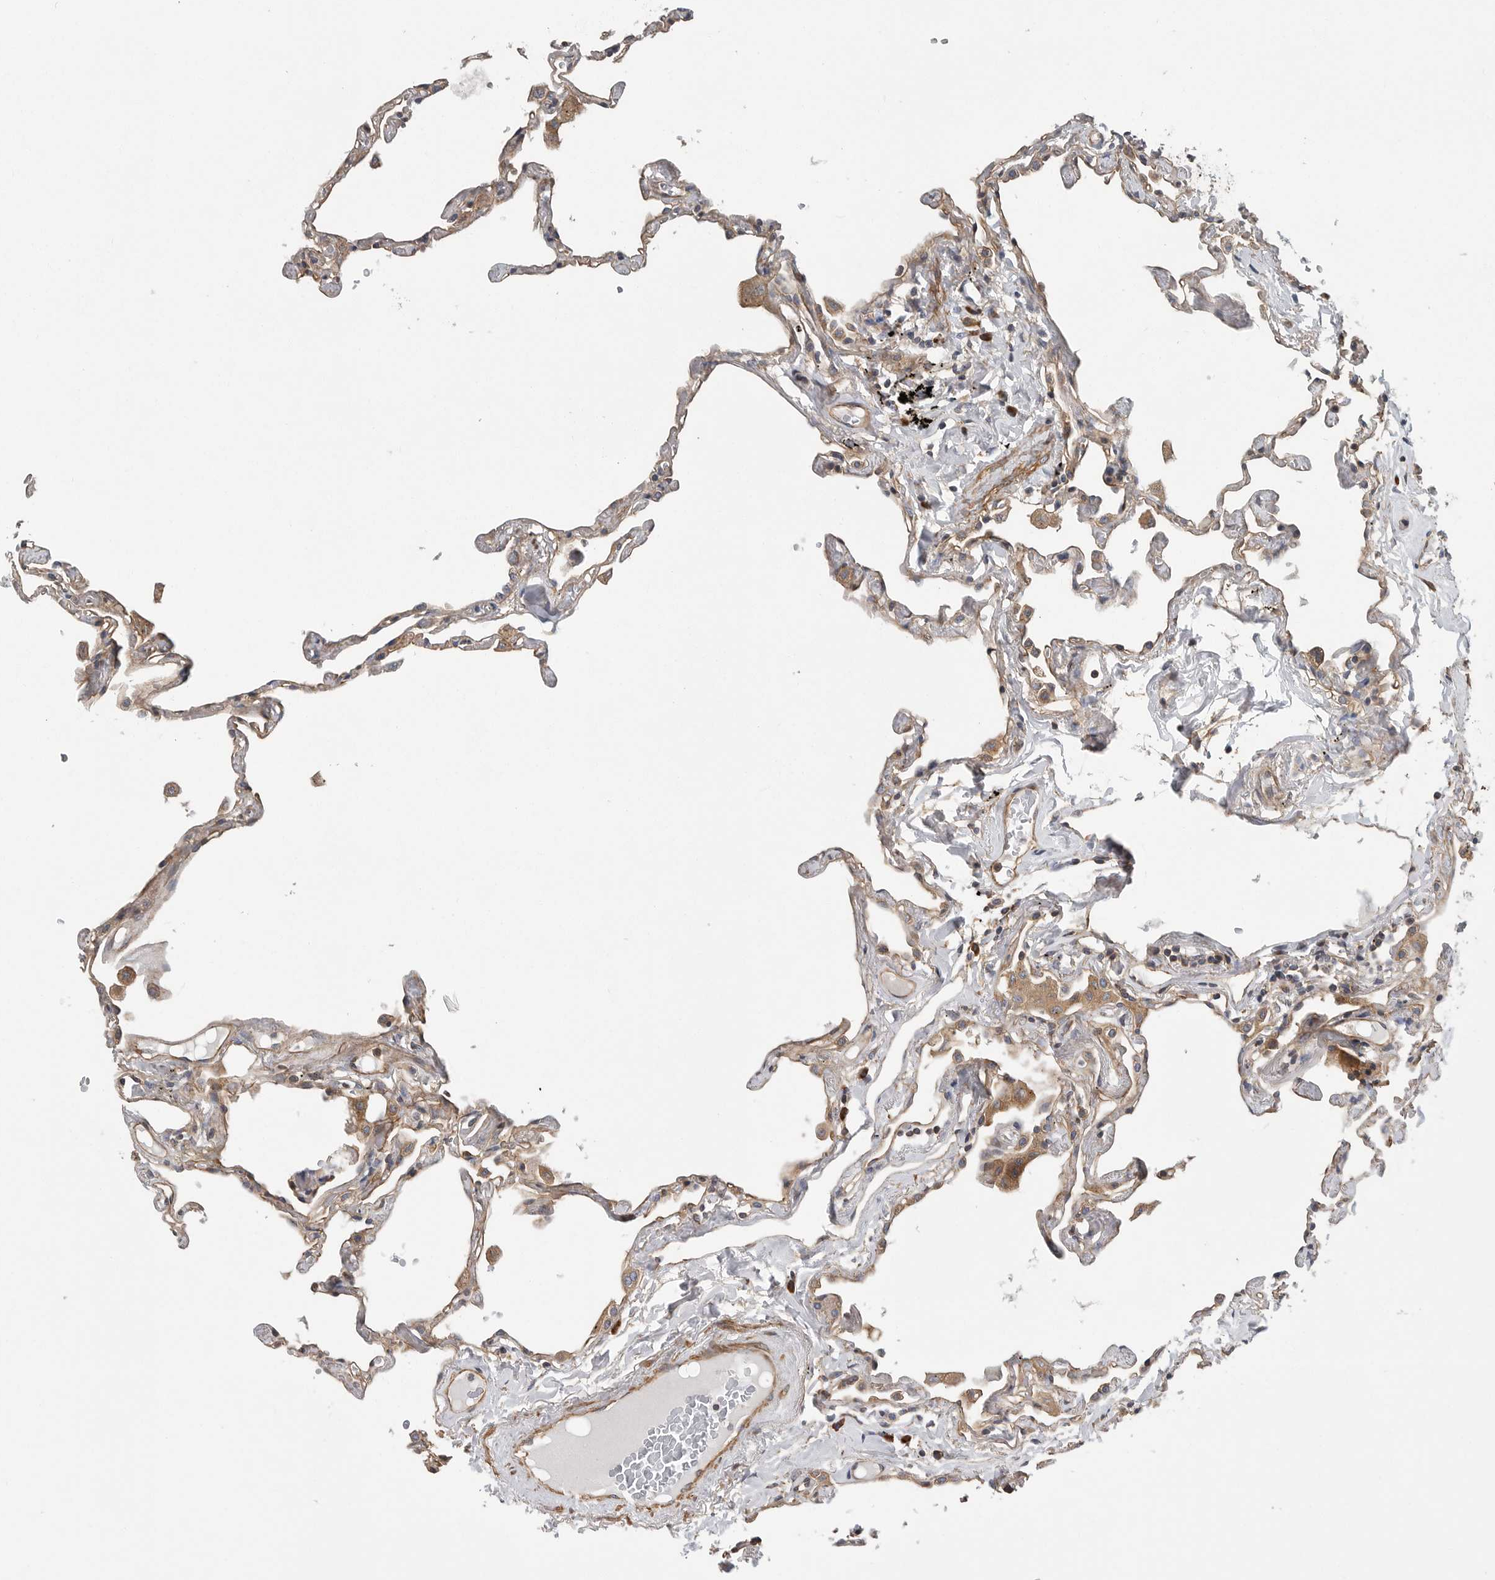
{"staining": {"intensity": "weak", "quantity": ">75%", "location": "cytoplasmic/membranous"}, "tissue": "lung", "cell_type": "Alveolar cells", "image_type": "normal", "snomed": [{"axis": "morphology", "description": "Normal tissue, NOS"}, {"axis": "topography", "description": "Lung"}], "caption": "Alveolar cells exhibit weak cytoplasmic/membranous staining in approximately >75% of cells in normal lung.", "gene": "OXR1", "patient": {"sex": "female", "age": 67}}